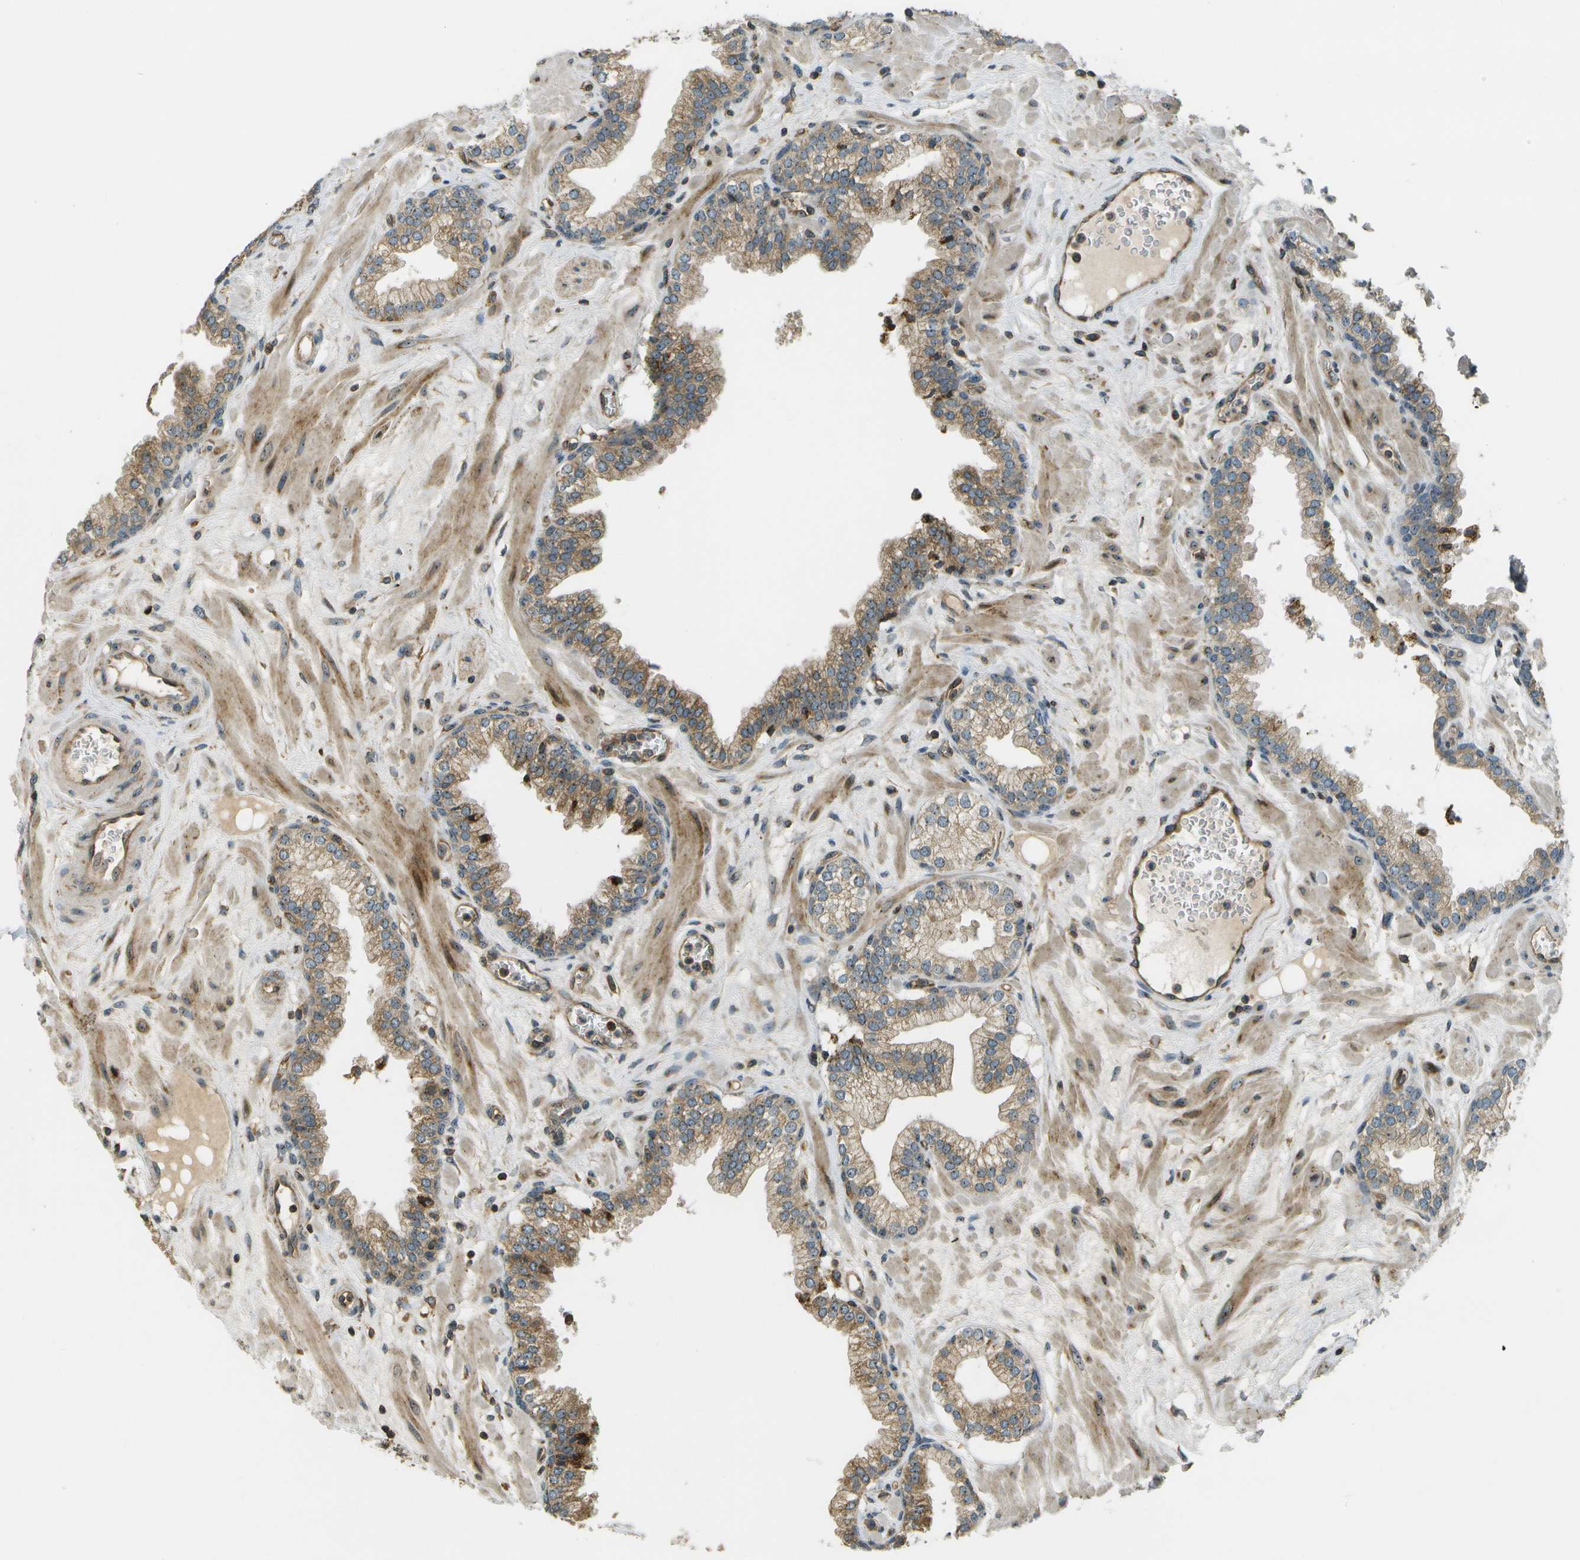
{"staining": {"intensity": "moderate", "quantity": ">75%", "location": "cytoplasmic/membranous,nuclear"}, "tissue": "prostate", "cell_type": "Glandular cells", "image_type": "normal", "snomed": [{"axis": "morphology", "description": "Normal tissue, NOS"}, {"axis": "morphology", "description": "Urothelial carcinoma, Low grade"}, {"axis": "topography", "description": "Urinary bladder"}, {"axis": "topography", "description": "Prostate"}], "caption": "Immunohistochemistry (DAB) staining of benign prostate exhibits moderate cytoplasmic/membranous,nuclear protein positivity in about >75% of glandular cells.", "gene": "LRP12", "patient": {"sex": "male", "age": 60}}